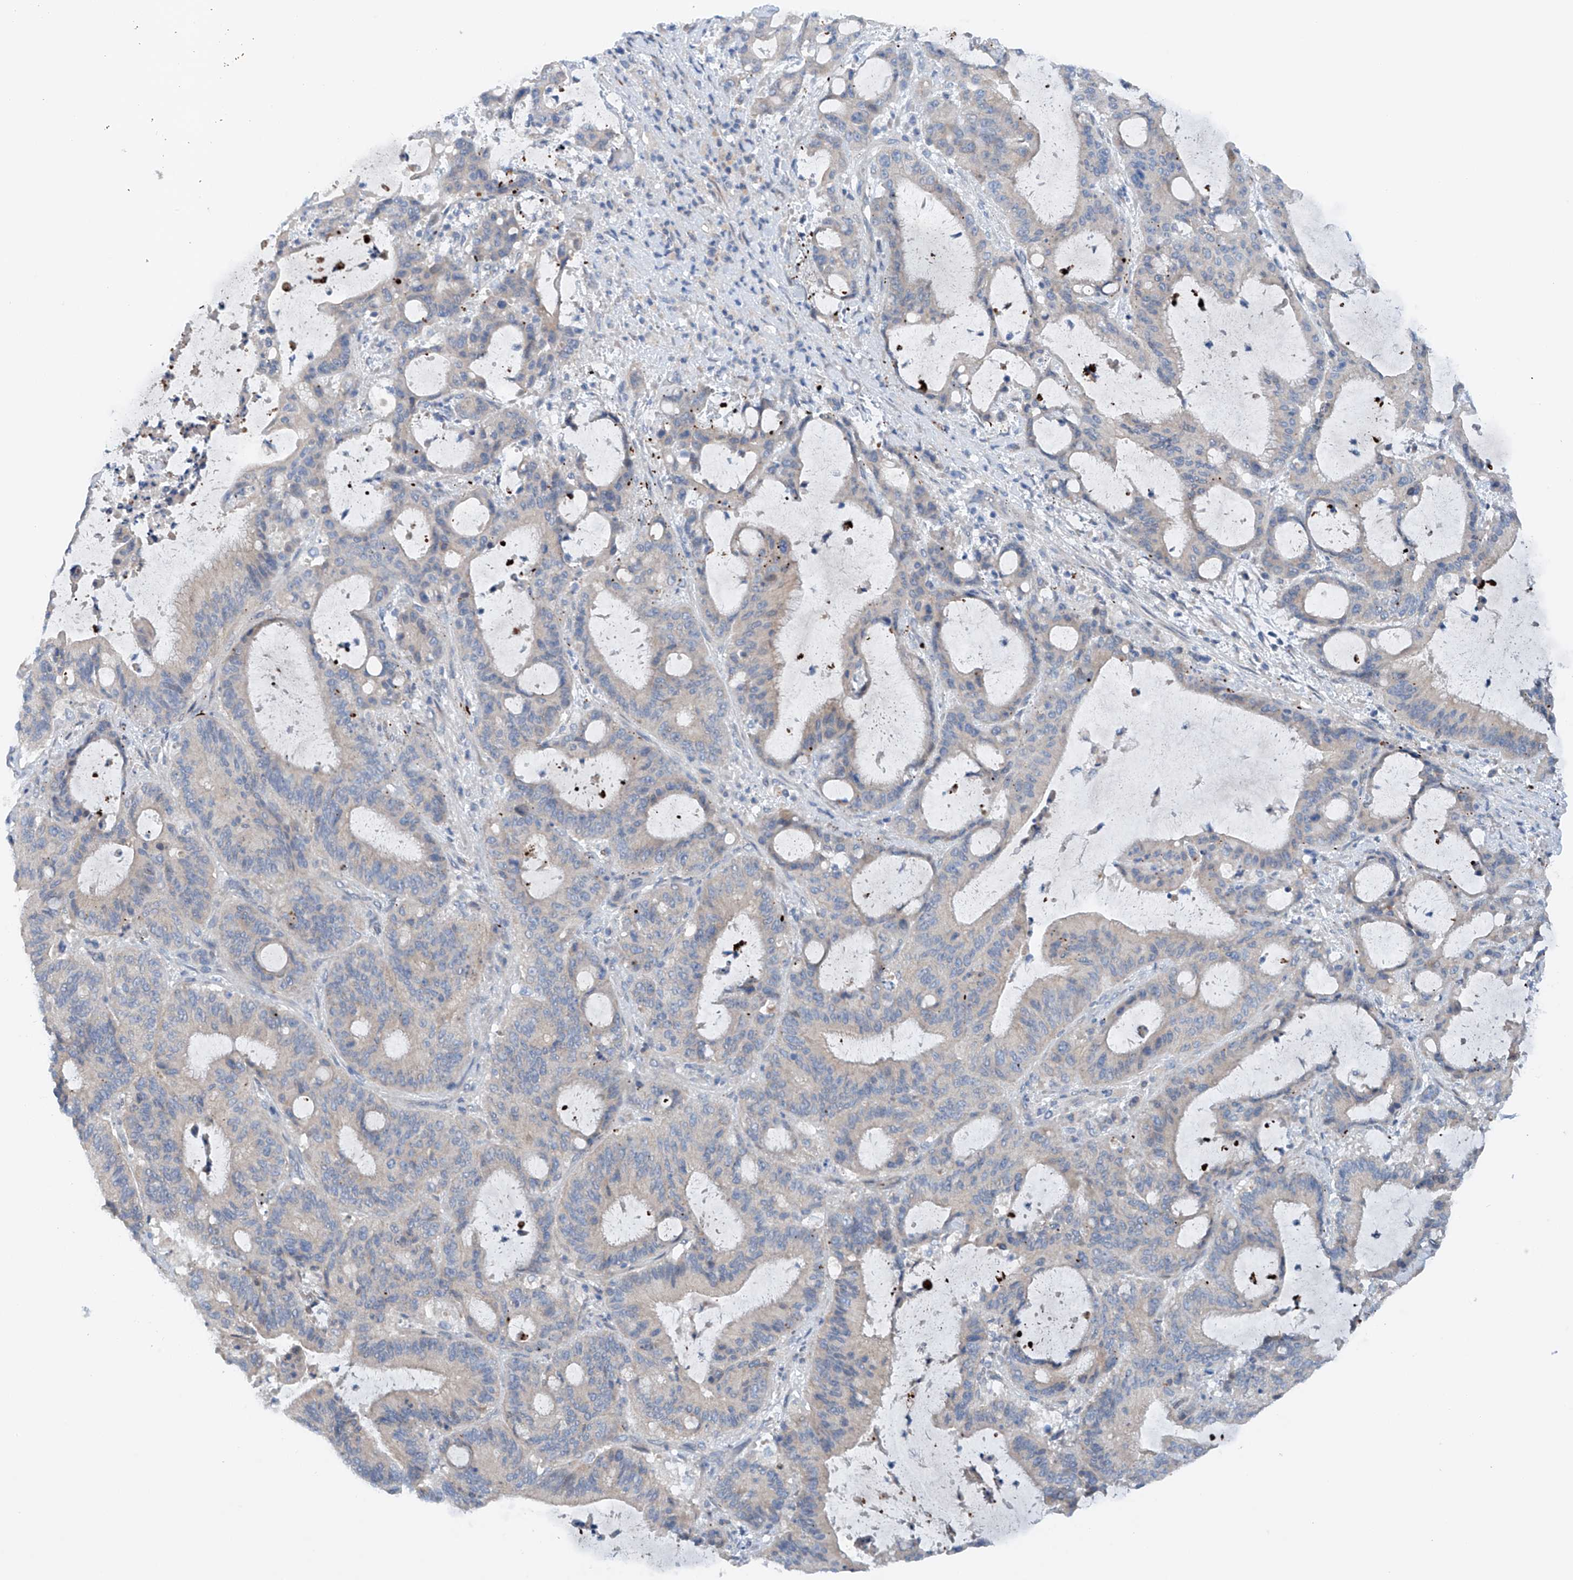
{"staining": {"intensity": "negative", "quantity": "none", "location": "none"}, "tissue": "liver cancer", "cell_type": "Tumor cells", "image_type": "cancer", "snomed": [{"axis": "morphology", "description": "Normal tissue, NOS"}, {"axis": "morphology", "description": "Cholangiocarcinoma"}, {"axis": "topography", "description": "Liver"}, {"axis": "topography", "description": "Peripheral nerve tissue"}], "caption": "This image is of cholangiocarcinoma (liver) stained with immunohistochemistry (IHC) to label a protein in brown with the nuclei are counter-stained blue. There is no positivity in tumor cells. The staining was performed using DAB to visualize the protein expression in brown, while the nuclei were stained in blue with hematoxylin (Magnification: 20x).", "gene": "CEP85L", "patient": {"sex": "female", "age": 73}}